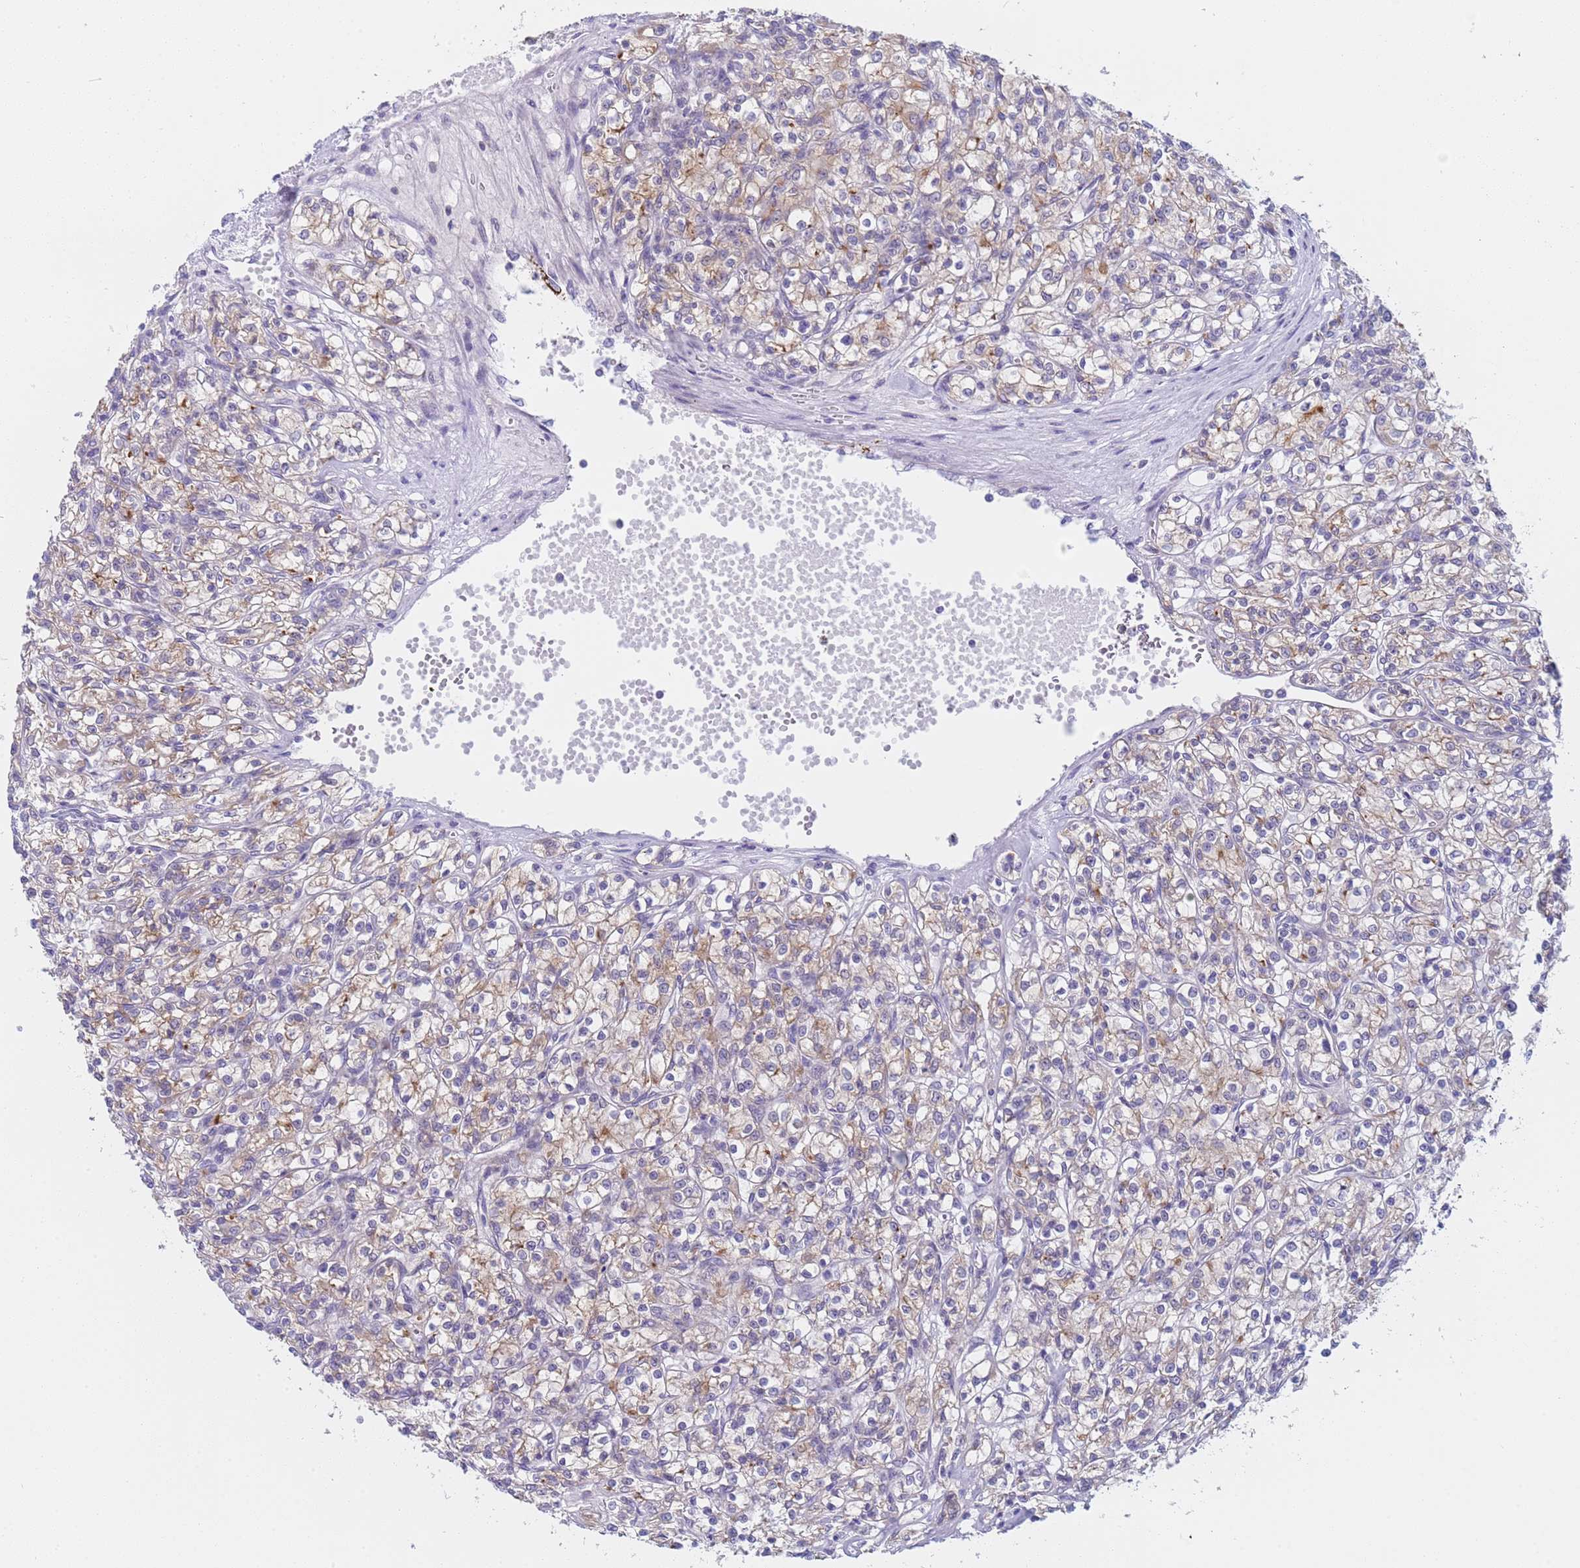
{"staining": {"intensity": "weak", "quantity": "<25%", "location": "cytoplasmic/membranous"}, "tissue": "renal cancer", "cell_type": "Tumor cells", "image_type": "cancer", "snomed": [{"axis": "morphology", "description": "Adenocarcinoma, NOS"}, {"axis": "topography", "description": "Kidney"}], "caption": "A micrograph of renal cancer stained for a protein exhibits no brown staining in tumor cells. The staining is performed using DAB brown chromogen with nuclei counter-stained in using hematoxylin.", "gene": "CAPN7", "patient": {"sex": "female", "age": 59}}